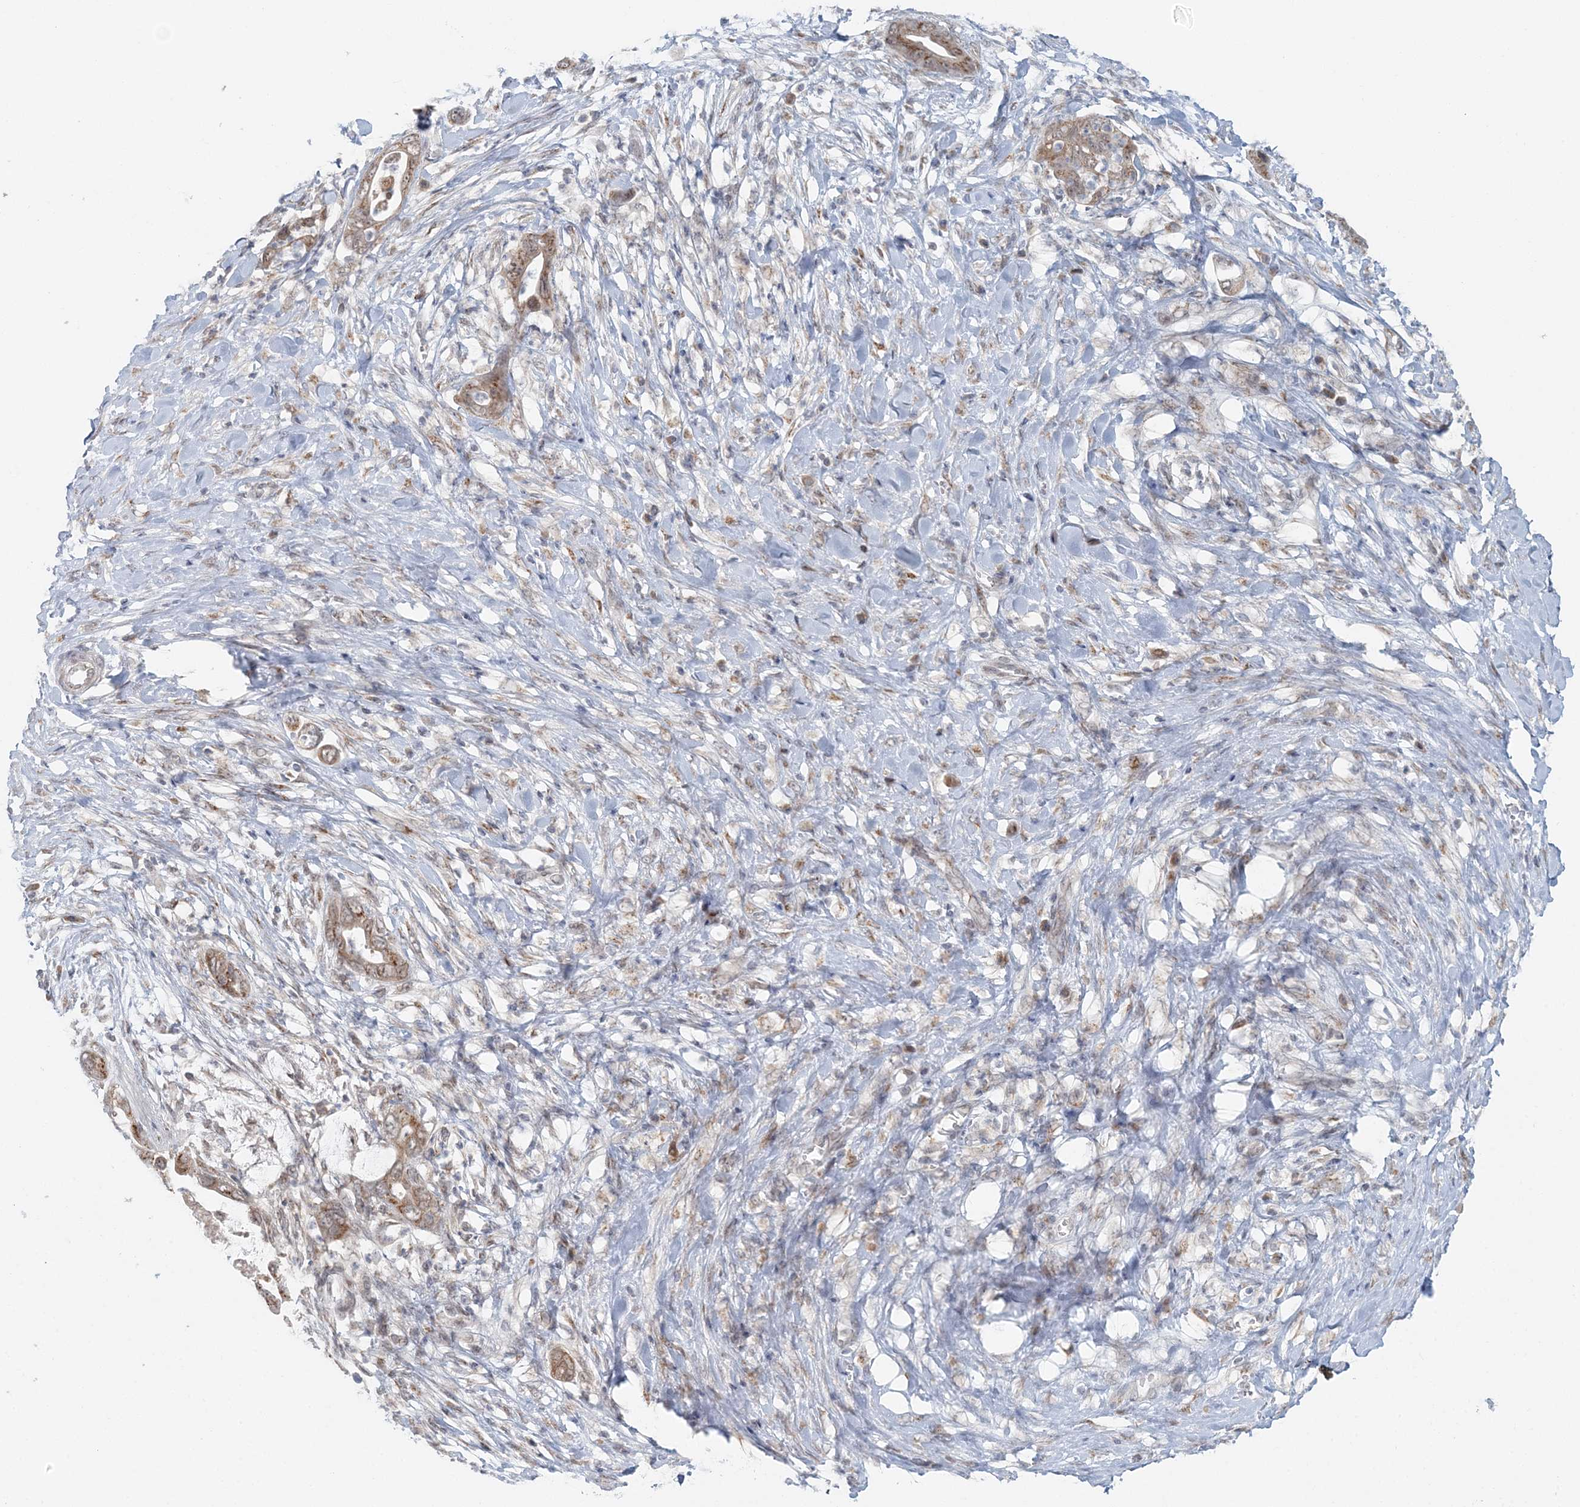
{"staining": {"intensity": "moderate", "quantity": ">75%", "location": "cytoplasmic/membranous"}, "tissue": "pancreatic cancer", "cell_type": "Tumor cells", "image_type": "cancer", "snomed": [{"axis": "morphology", "description": "Adenocarcinoma, NOS"}, {"axis": "topography", "description": "Pancreas"}], "caption": "Pancreatic adenocarcinoma stained with immunohistochemistry demonstrates moderate cytoplasmic/membranous expression in approximately >75% of tumor cells. (IHC, brightfield microscopy, high magnification).", "gene": "RNF150", "patient": {"sex": "male", "age": 75}}